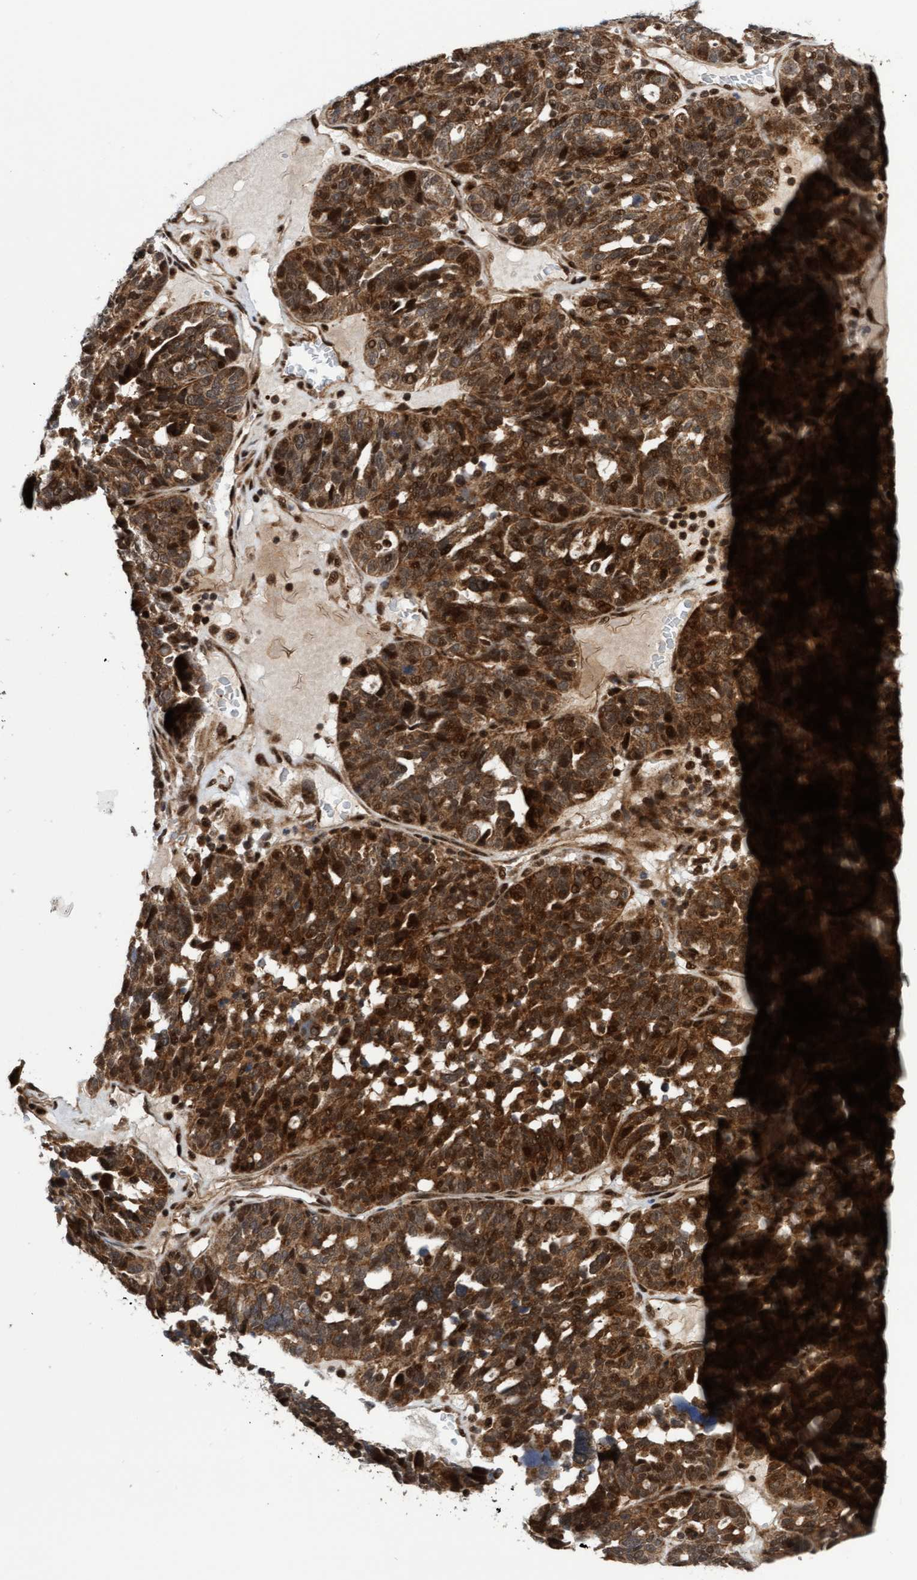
{"staining": {"intensity": "strong", "quantity": ">75%", "location": "cytoplasmic/membranous,nuclear"}, "tissue": "ovarian cancer", "cell_type": "Tumor cells", "image_type": "cancer", "snomed": [{"axis": "morphology", "description": "Cystadenocarcinoma, serous, NOS"}, {"axis": "topography", "description": "Ovary"}], "caption": "The micrograph reveals immunohistochemical staining of ovarian cancer (serous cystadenocarcinoma). There is strong cytoplasmic/membranous and nuclear expression is identified in approximately >75% of tumor cells.", "gene": "ITFG1", "patient": {"sex": "female", "age": 59}}